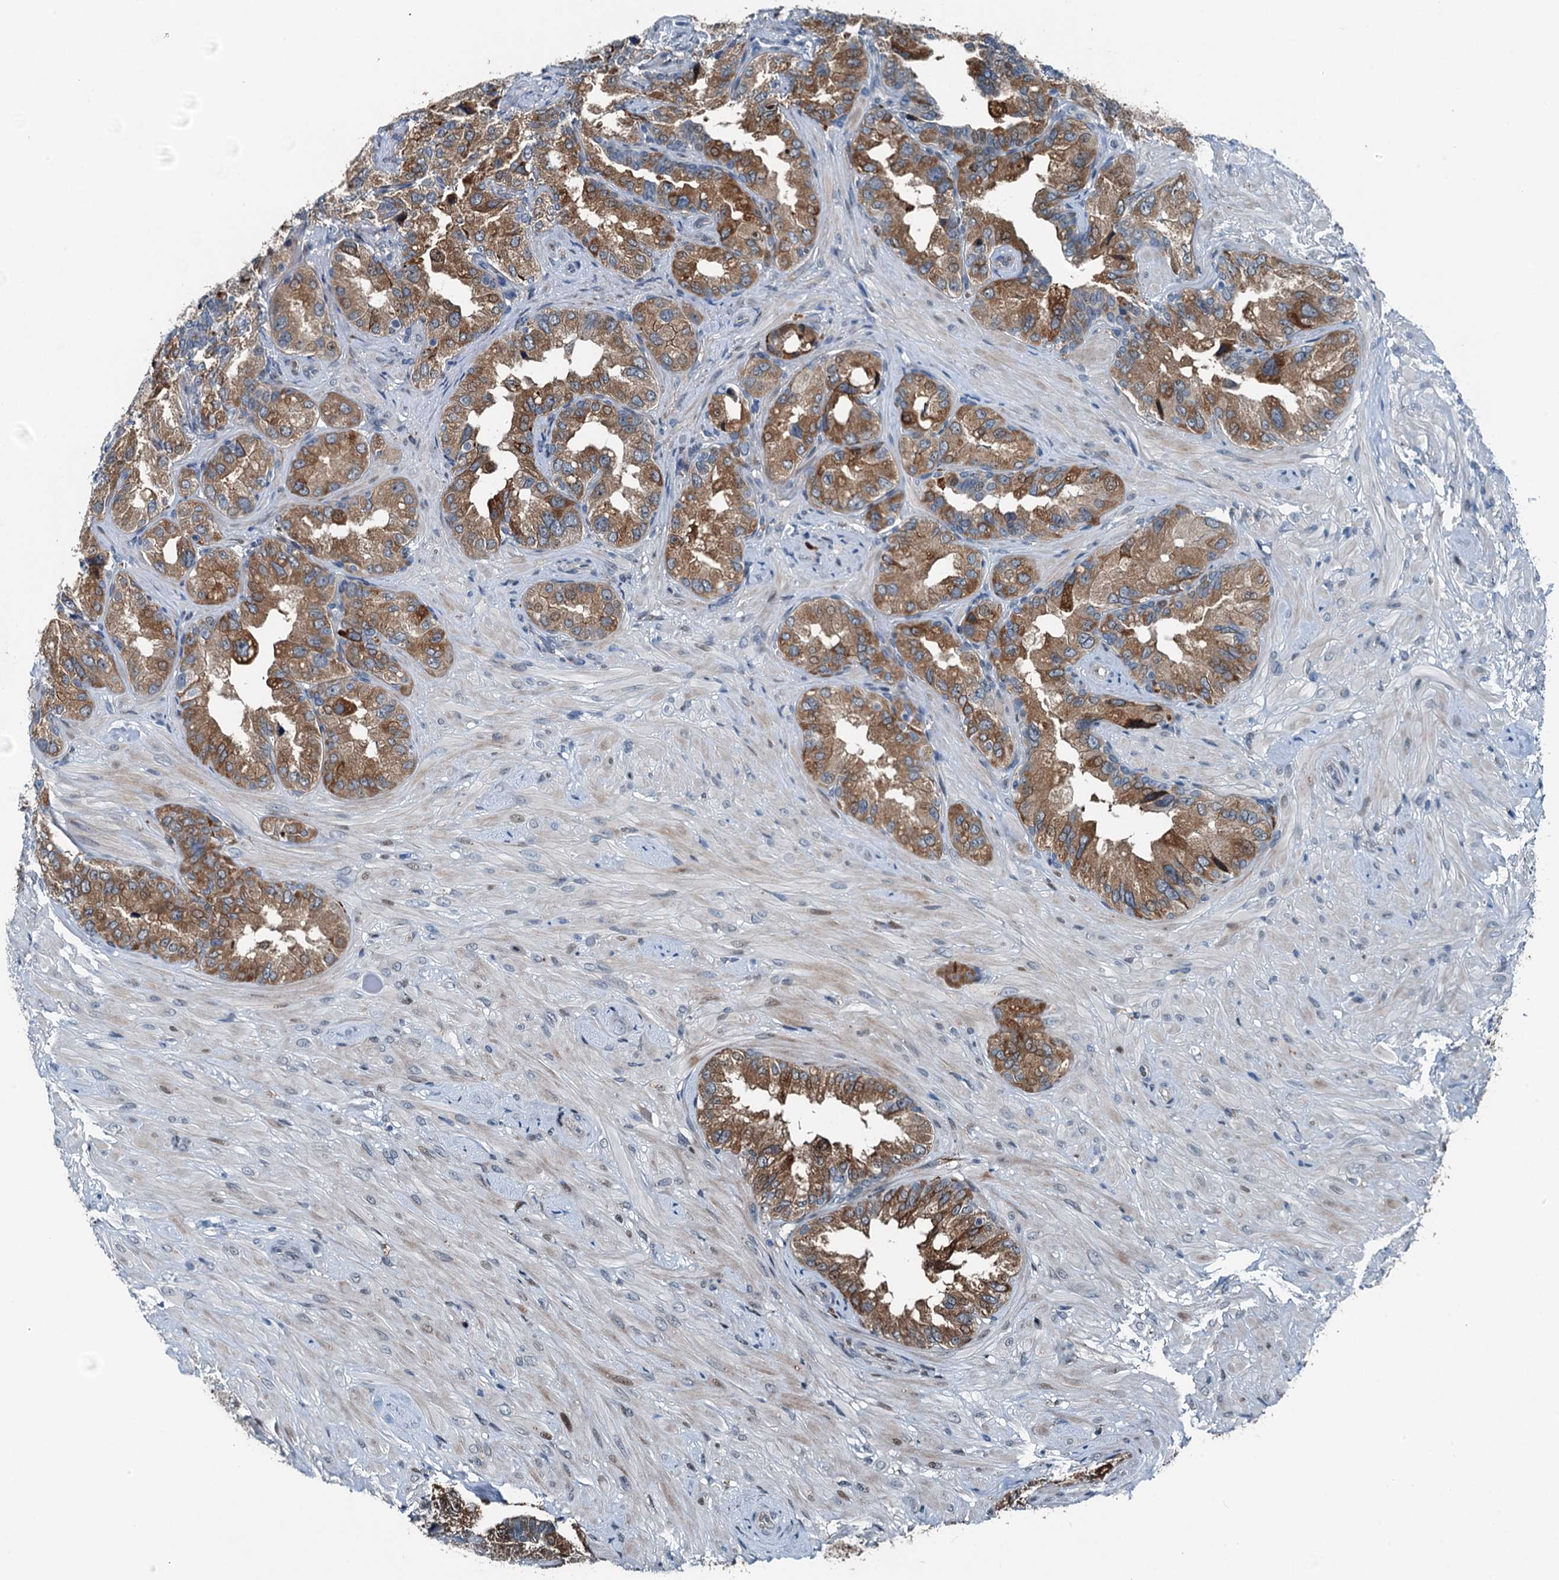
{"staining": {"intensity": "moderate", "quantity": ">75%", "location": "cytoplasmic/membranous"}, "tissue": "seminal vesicle", "cell_type": "Glandular cells", "image_type": "normal", "snomed": [{"axis": "morphology", "description": "Normal tissue, NOS"}, {"axis": "topography", "description": "Seminal veicle"}, {"axis": "topography", "description": "Peripheral nerve tissue"}], "caption": "The histopathology image reveals immunohistochemical staining of unremarkable seminal vesicle. There is moderate cytoplasmic/membranous expression is appreciated in about >75% of glandular cells.", "gene": "TAMALIN", "patient": {"sex": "male", "age": 67}}